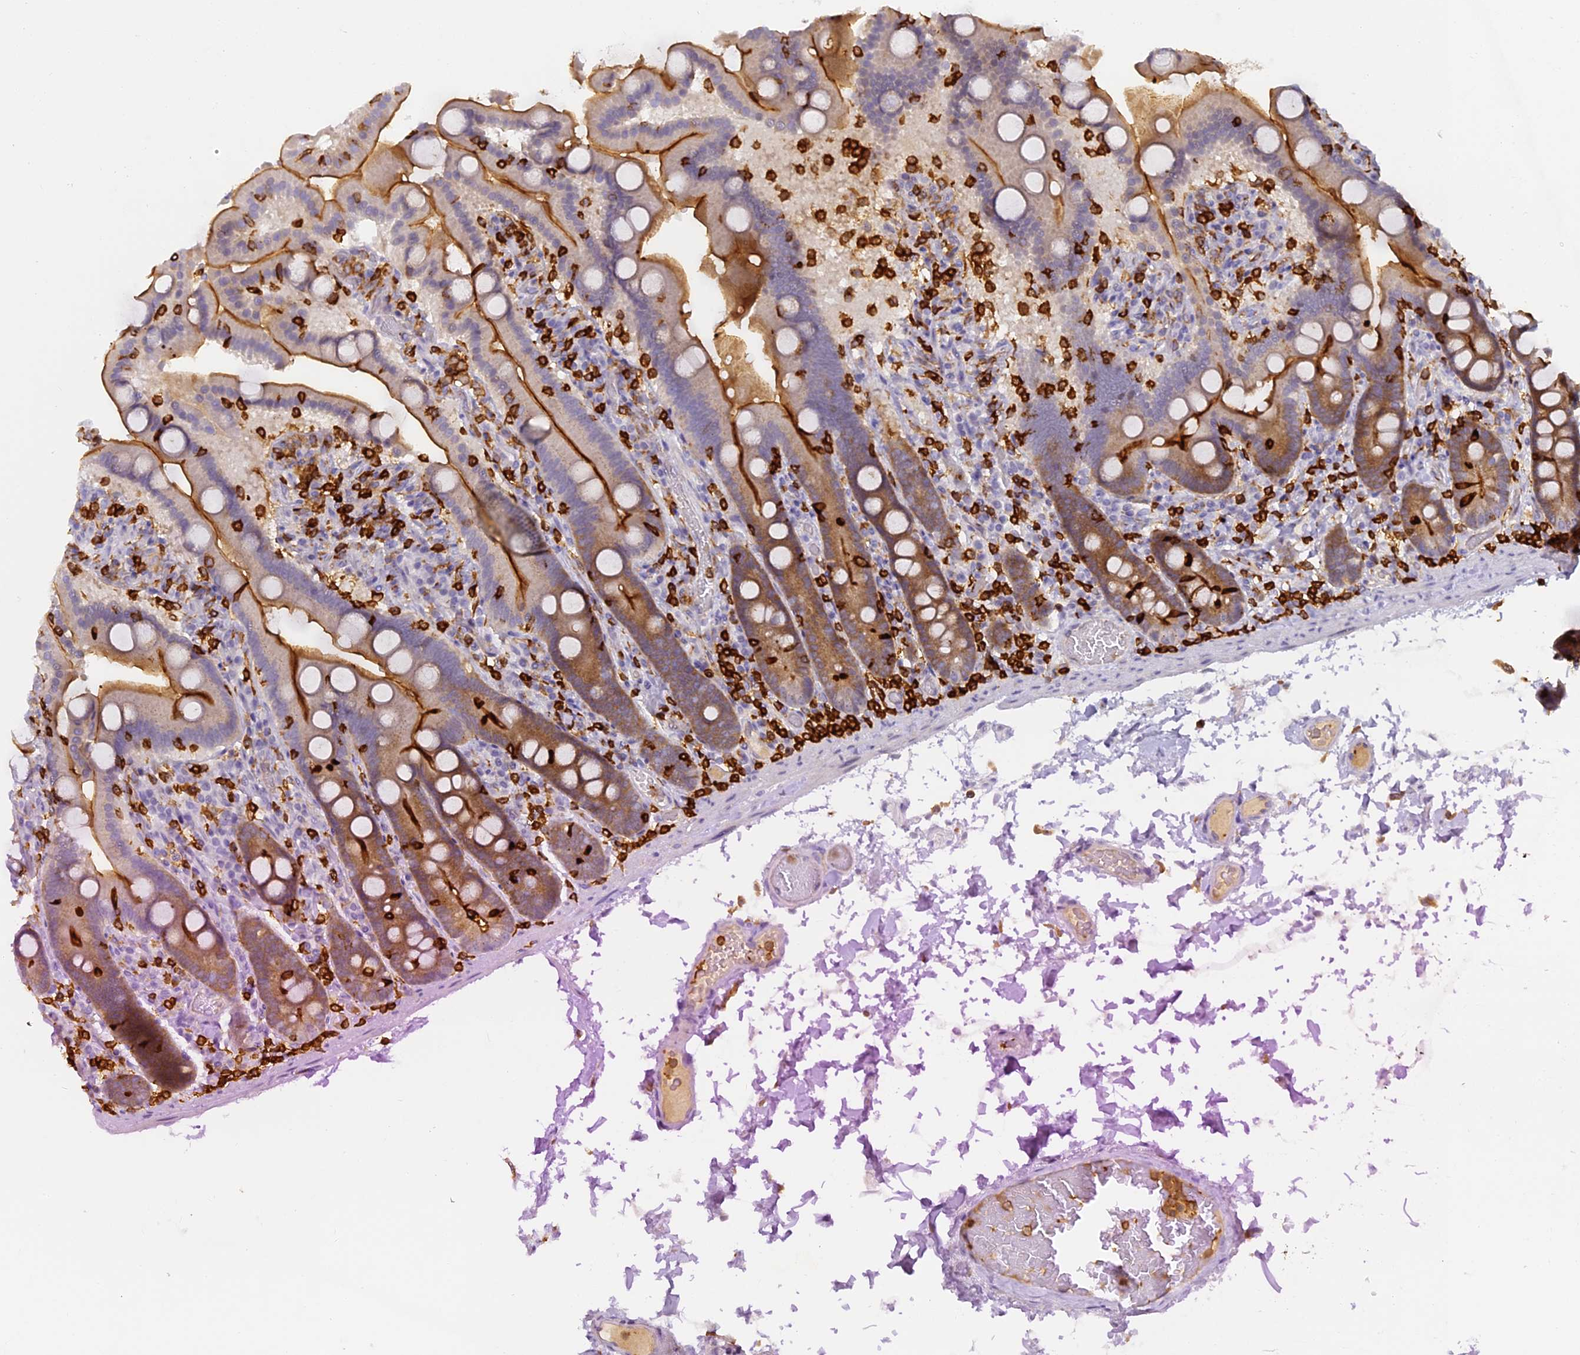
{"staining": {"intensity": "strong", "quantity": ">75%", "location": "cytoplasmic/membranous"}, "tissue": "duodenum", "cell_type": "Glandular cells", "image_type": "normal", "snomed": [{"axis": "morphology", "description": "Normal tissue, NOS"}, {"axis": "topography", "description": "Duodenum"}], "caption": "IHC (DAB (3,3'-diaminobenzidine)) staining of unremarkable human duodenum demonstrates strong cytoplasmic/membranous protein positivity in approximately >75% of glandular cells.", "gene": "FYB1", "patient": {"sex": "male", "age": 55}}